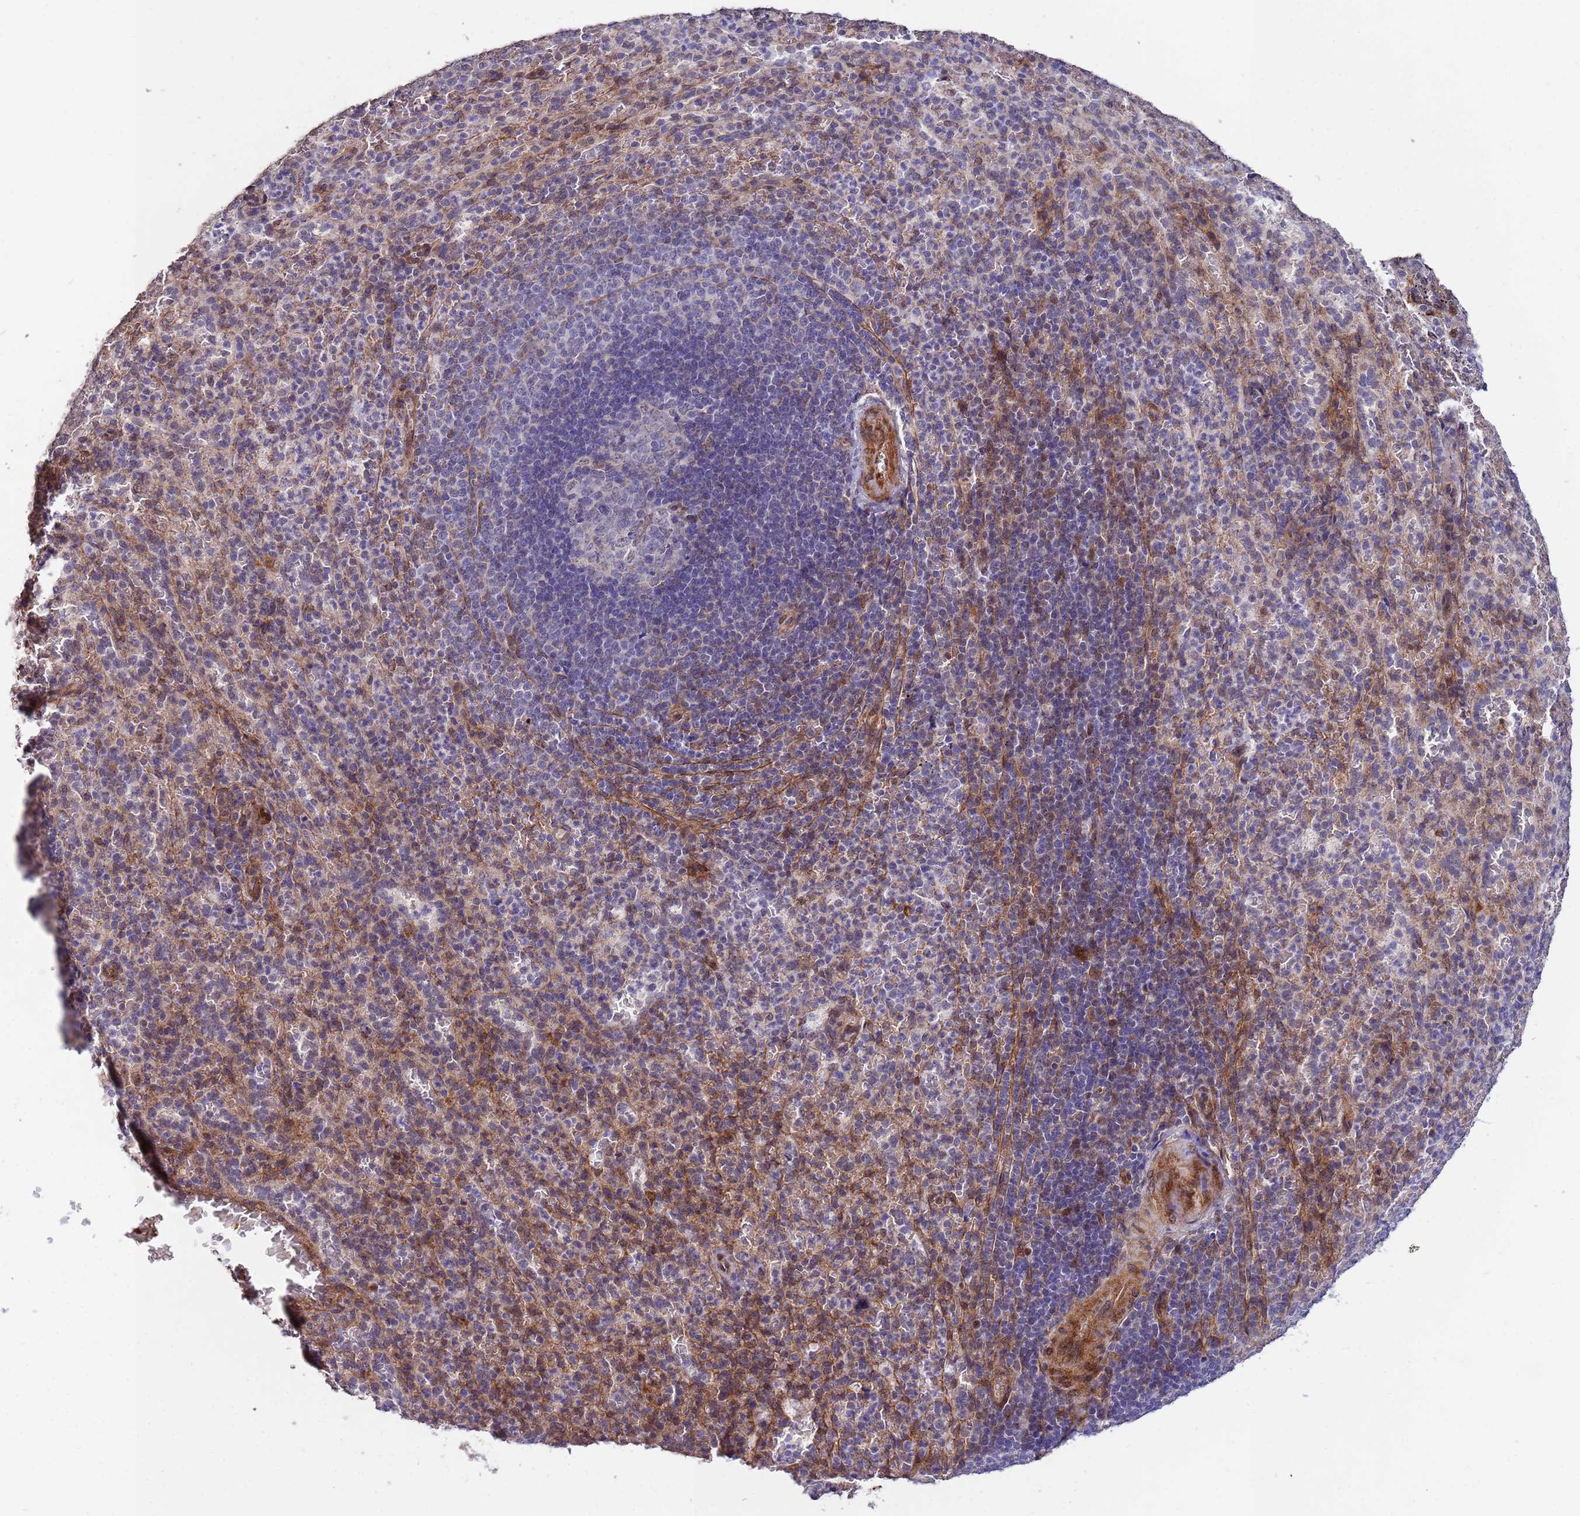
{"staining": {"intensity": "moderate", "quantity": "25%-75%", "location": "cytoplasmic/membranous,nuclear"}, "tissue": "spleen", "cell_type": "Cells in red pulp", "image_type": "normal", "snomed": [{"axis": "morphology", "description": "Normal tissue, NOS"}, {"axis": "topography", "description": "Spleen"}], "caption": "Immunohistochemical staining of benign spleen shows 25%-75% levels of moderate cytoplasmic/membranous,nuclear protein positivity in approximately 25%-75% of cells in red pulp.", "gene": "TRIP6", "patient": {"sex": "female", "age": 21}}